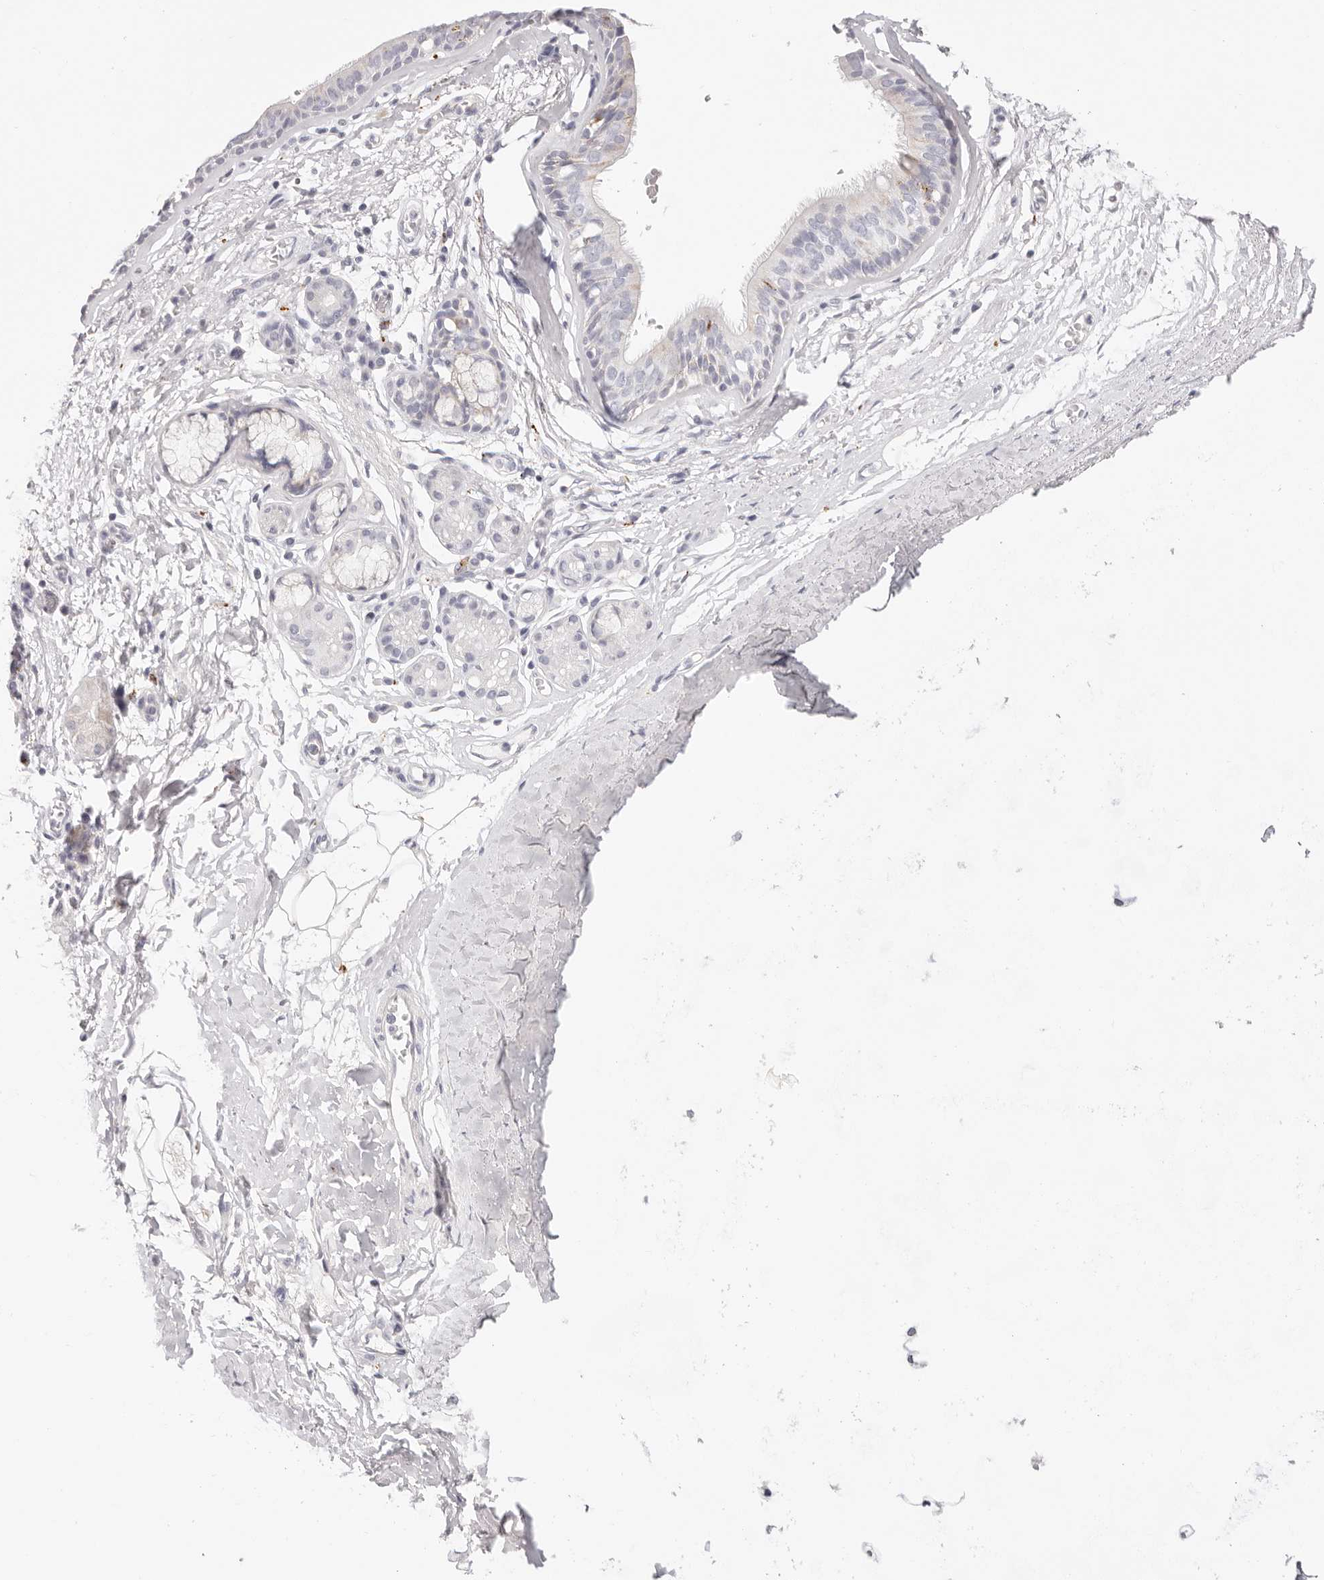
{"staining": {"intensity": "weak", "quantity": "25%-75%", "location": "cytoplasmic/membranous"}, "tissue": "bronchus", "cell_type": "Respiratory epithelial cells", "image_type": "normal", "snomed": [{"axis": "morphology", "description": "Normal tissue, NOS"}, {"axis": "topography", "description": "Cartilage tissue"}], "caption": "Immunohistochemical staining of normal bronchus exhibits 25%-75% levels of weak cytoplasmic/membranous protein positivity in approximately 25%-75% of respiratory epithelial cells. (DAB (3,3'-diaminobenzidine) = brown stain, brightfield microscopy at high magnification).", "gene": "STKLD1", "patient": {"sex": "female", "age": 63}}